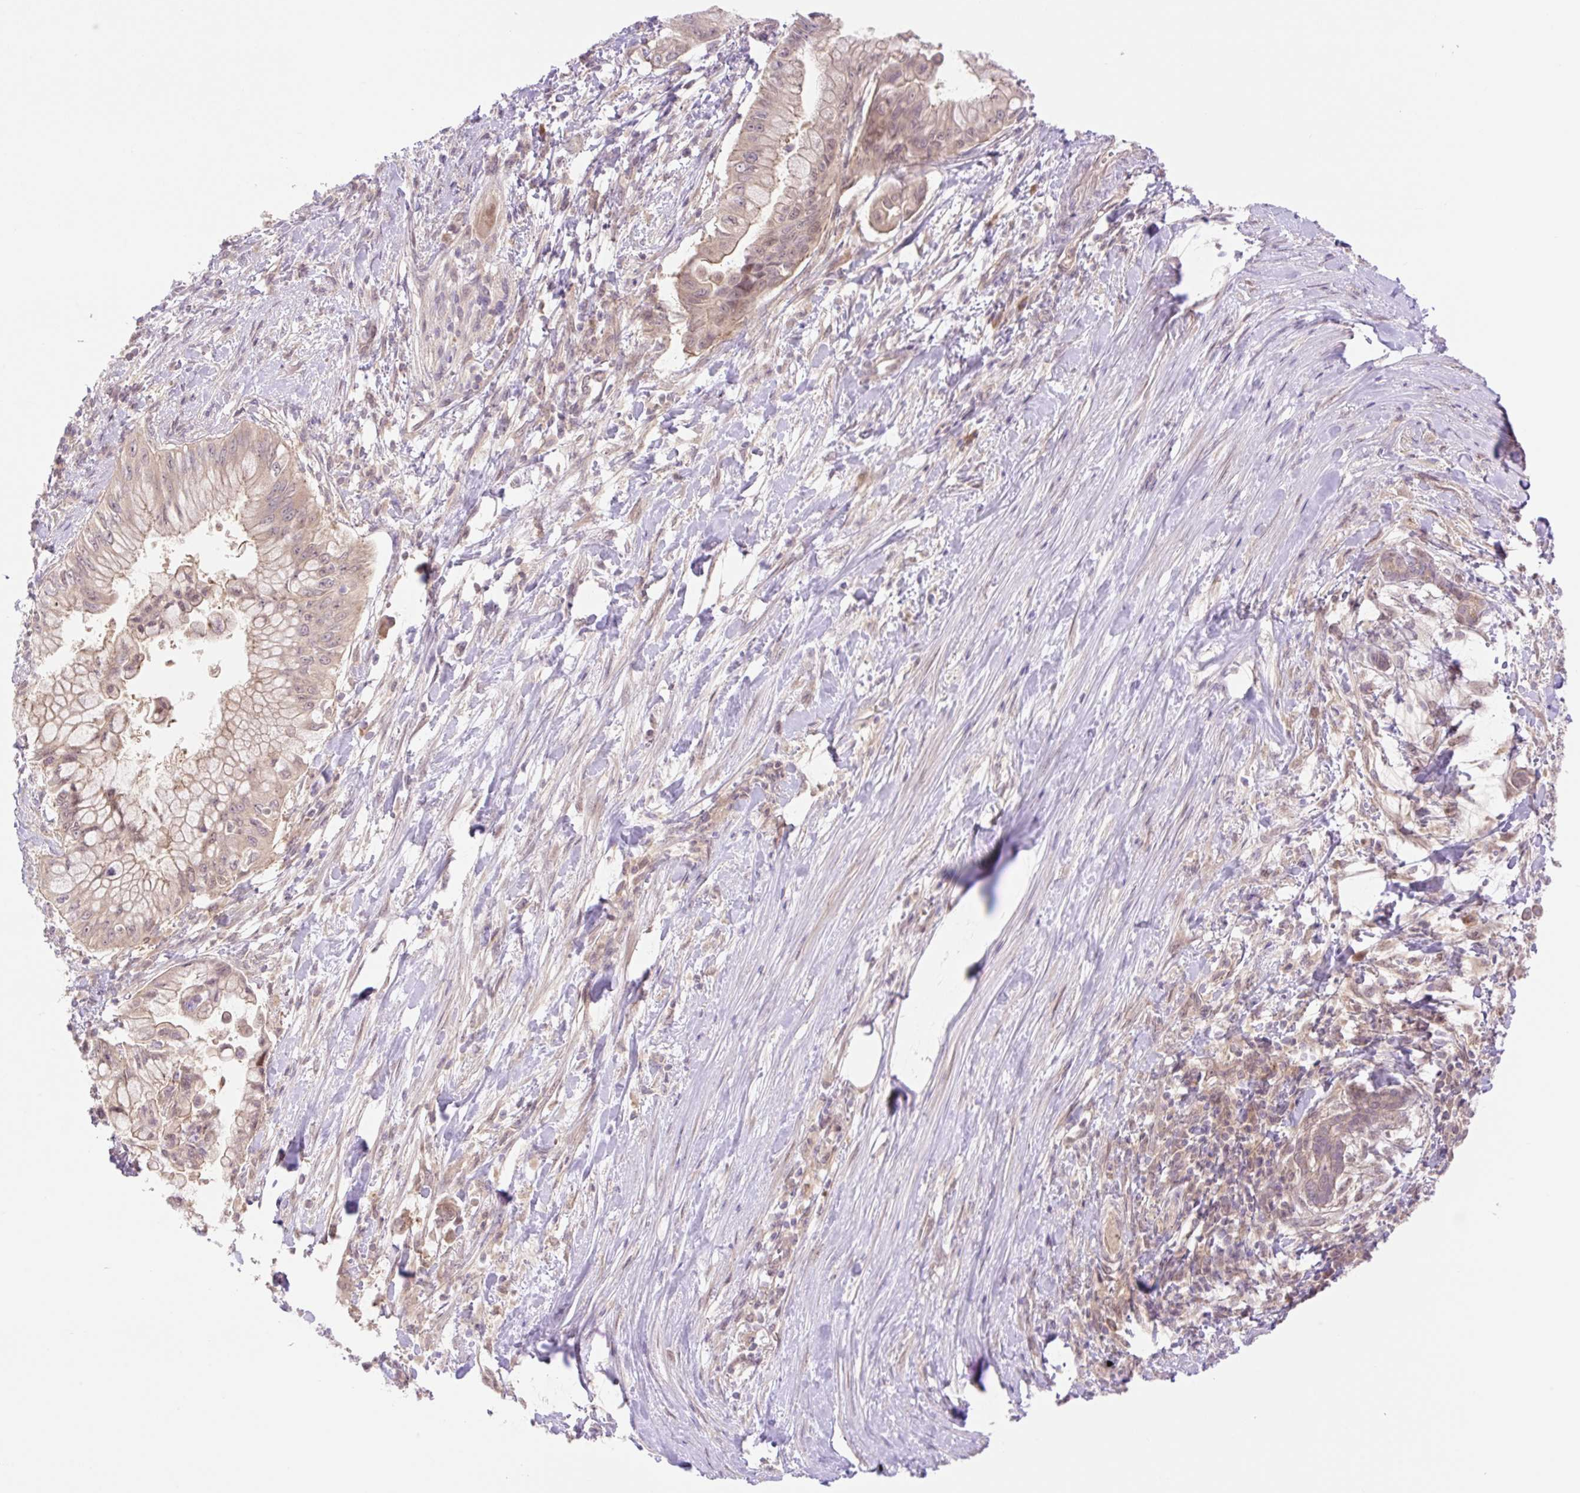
{"staining": {"intensity": "weak", "quantity": ">75%", "location": "cytoplasmic/membranous,nuclear"}, "tissue": "pancreatic cancer", "cell_type": "Tumor cells", "image_type": "cancer", "snomed": [{"axis": "morphology", "description": "Adenocarcinoma, NOS"}, {"axis": "topography", "description": "Pancreas"}], "caption": "A photomicrograph of pancreatic cancer (adenocarcinoma) stained for a protein exhibits weak cytoplasmic/membranous and nuclear brown staining in tumor cells. The staining was performed using DAB (3,3'-diaminobenzidine) to visualize the protein expression in brown, while the nuclei were stained in blue with hematoxylin (Magnification: 20x).", "gene": "VPS25", "patient": {"sex": "male", "age": 48}}